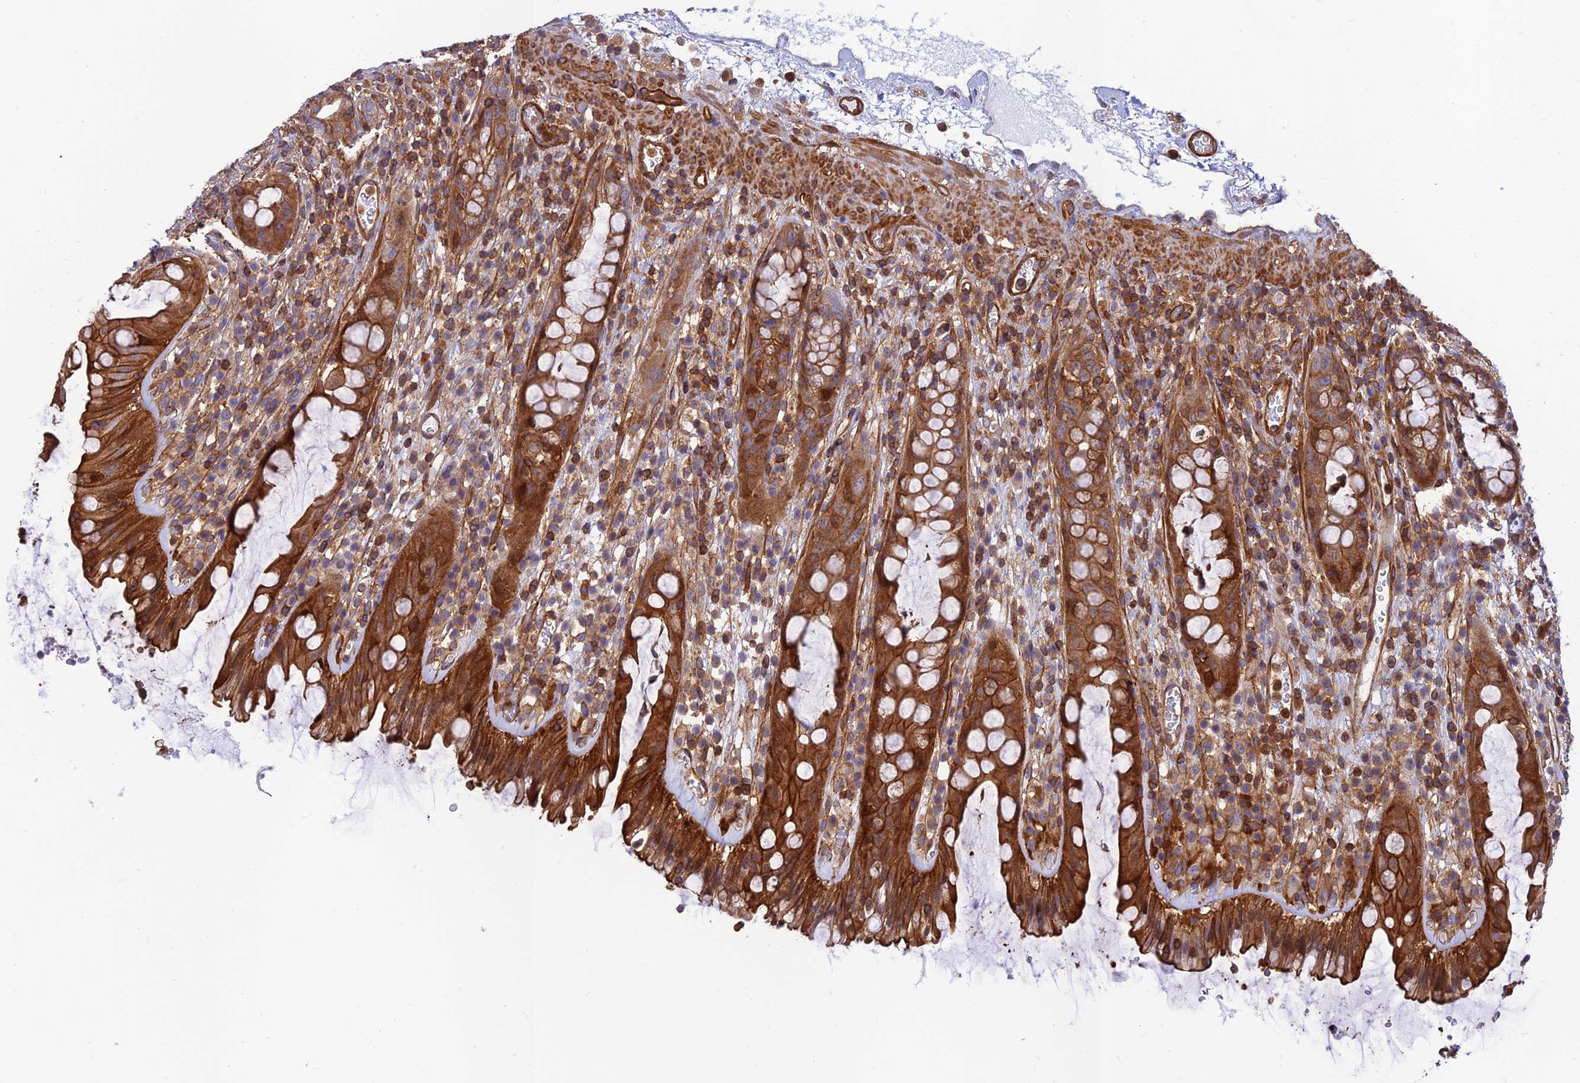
{"staining": {"intensity": "strong", "quantity": ">75%", "location": "cytoplasmic/membranous"}, "tissue": "rectum", "cell_type": "Glandular cells", "image_type": "normal", "snomed": [{"axis": "morphology", "description": "Normal tissue, NOS"}, {"axis": "topography", "description": "Rectum"}], "caption": "Protein expression by immunohistochemistry (IHC) displays strong cytoplasmic/membranous expression in about >75% of glandular cells in unremarkable rectum.", "gene": "PPP1R12C", "patient": {"sex": "female", "age": 57}}